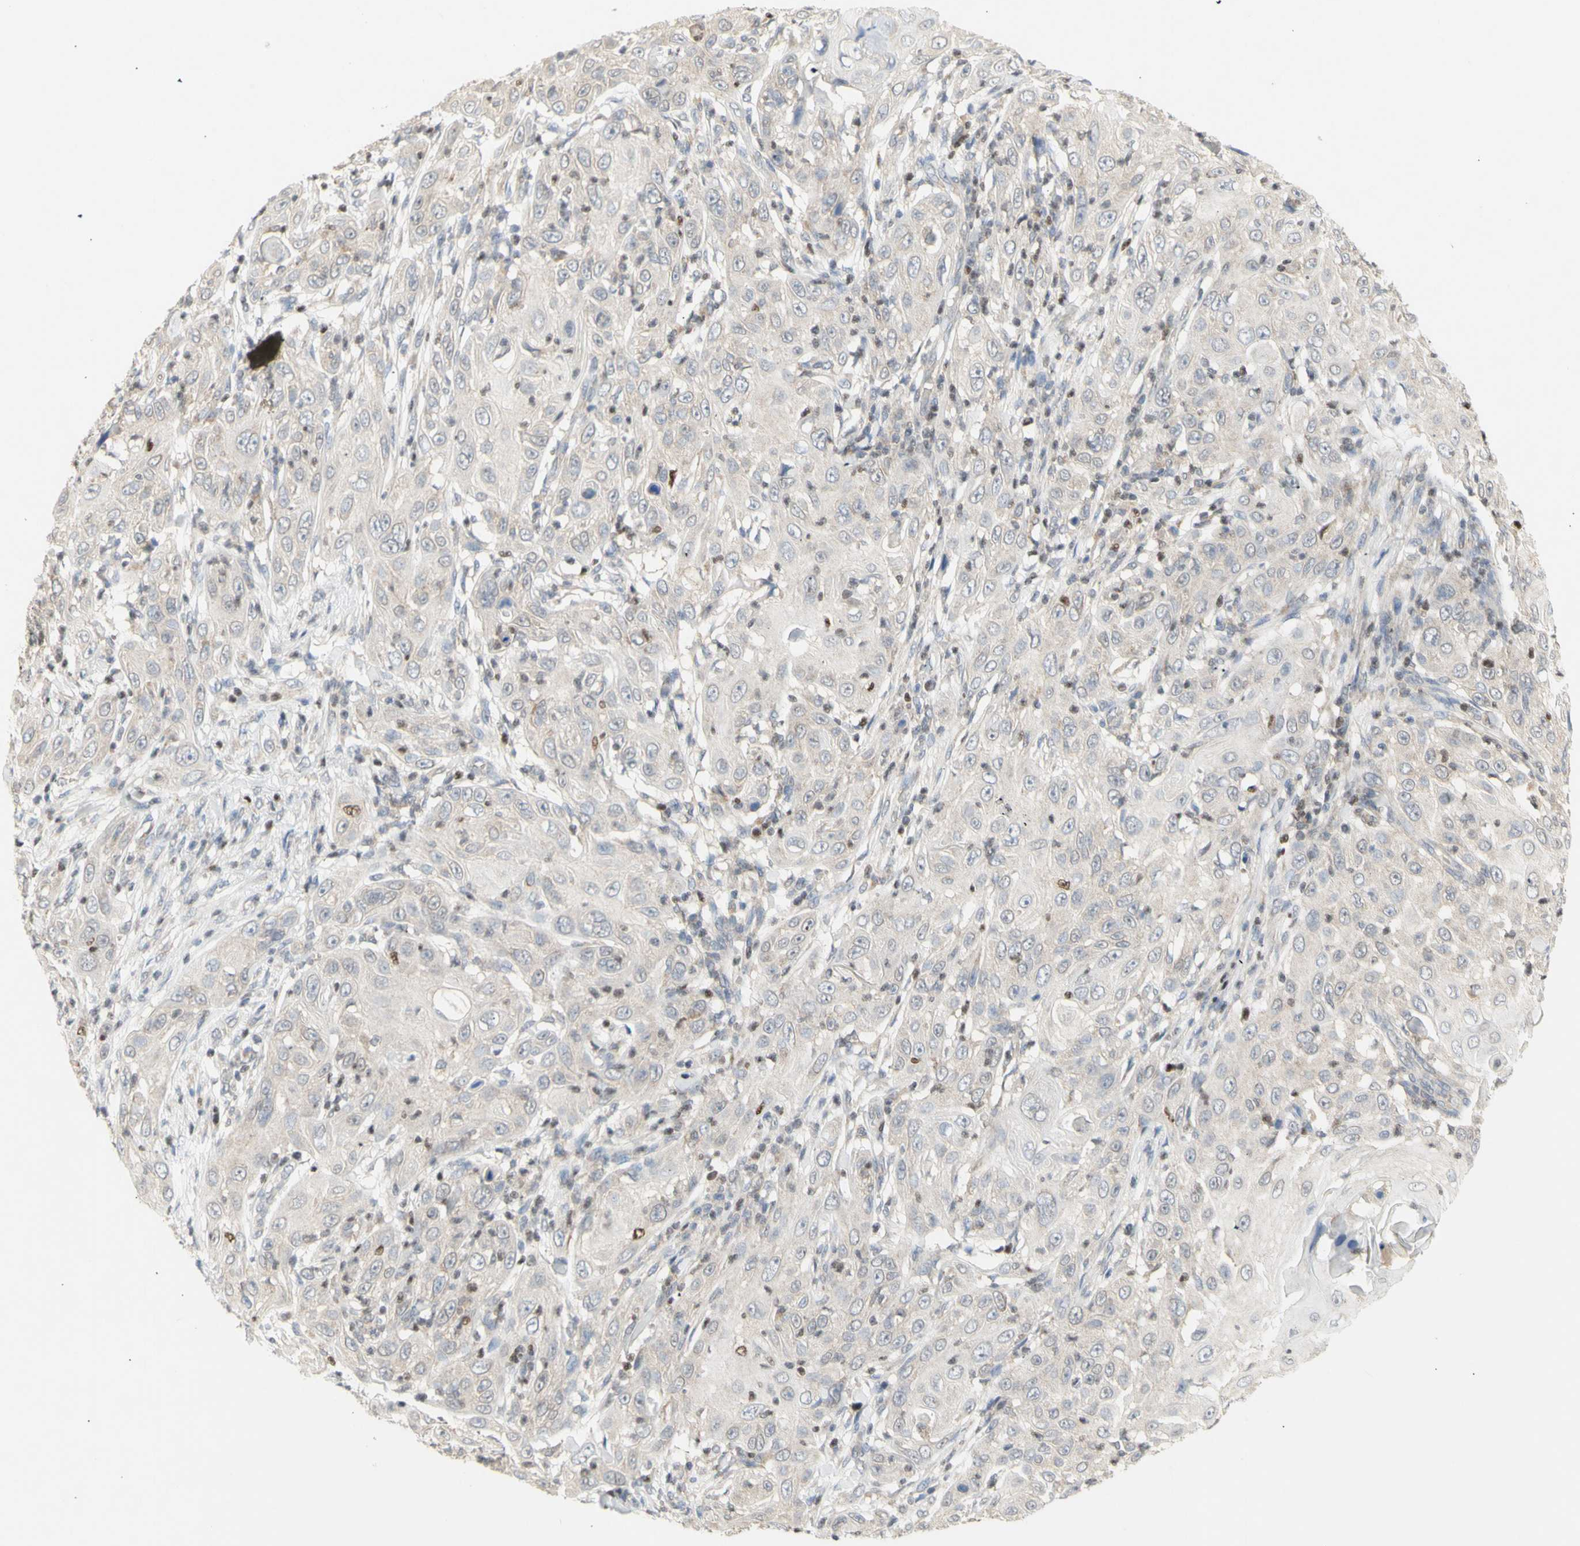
{"staining": {"intensity": "negative", "quantity": "none", "location": "none"}, "tissue": "skin cancer", "cell_type": "Tumor cells", "image_type": "cancer", "snomed": [{"axis": "morphology", "description": "Squamous cell carcinoma, NOS"}, {"axis": "topography", "description": "Skin"}], "caption": "High power microscopy image of an immunohistochemistry (IHC) image of squamous cell carcinoma (skin), revealing no significant positivity in tumor cells.", "gene": "NLRP1", "patient": {"sex": "female", "age": 88}}